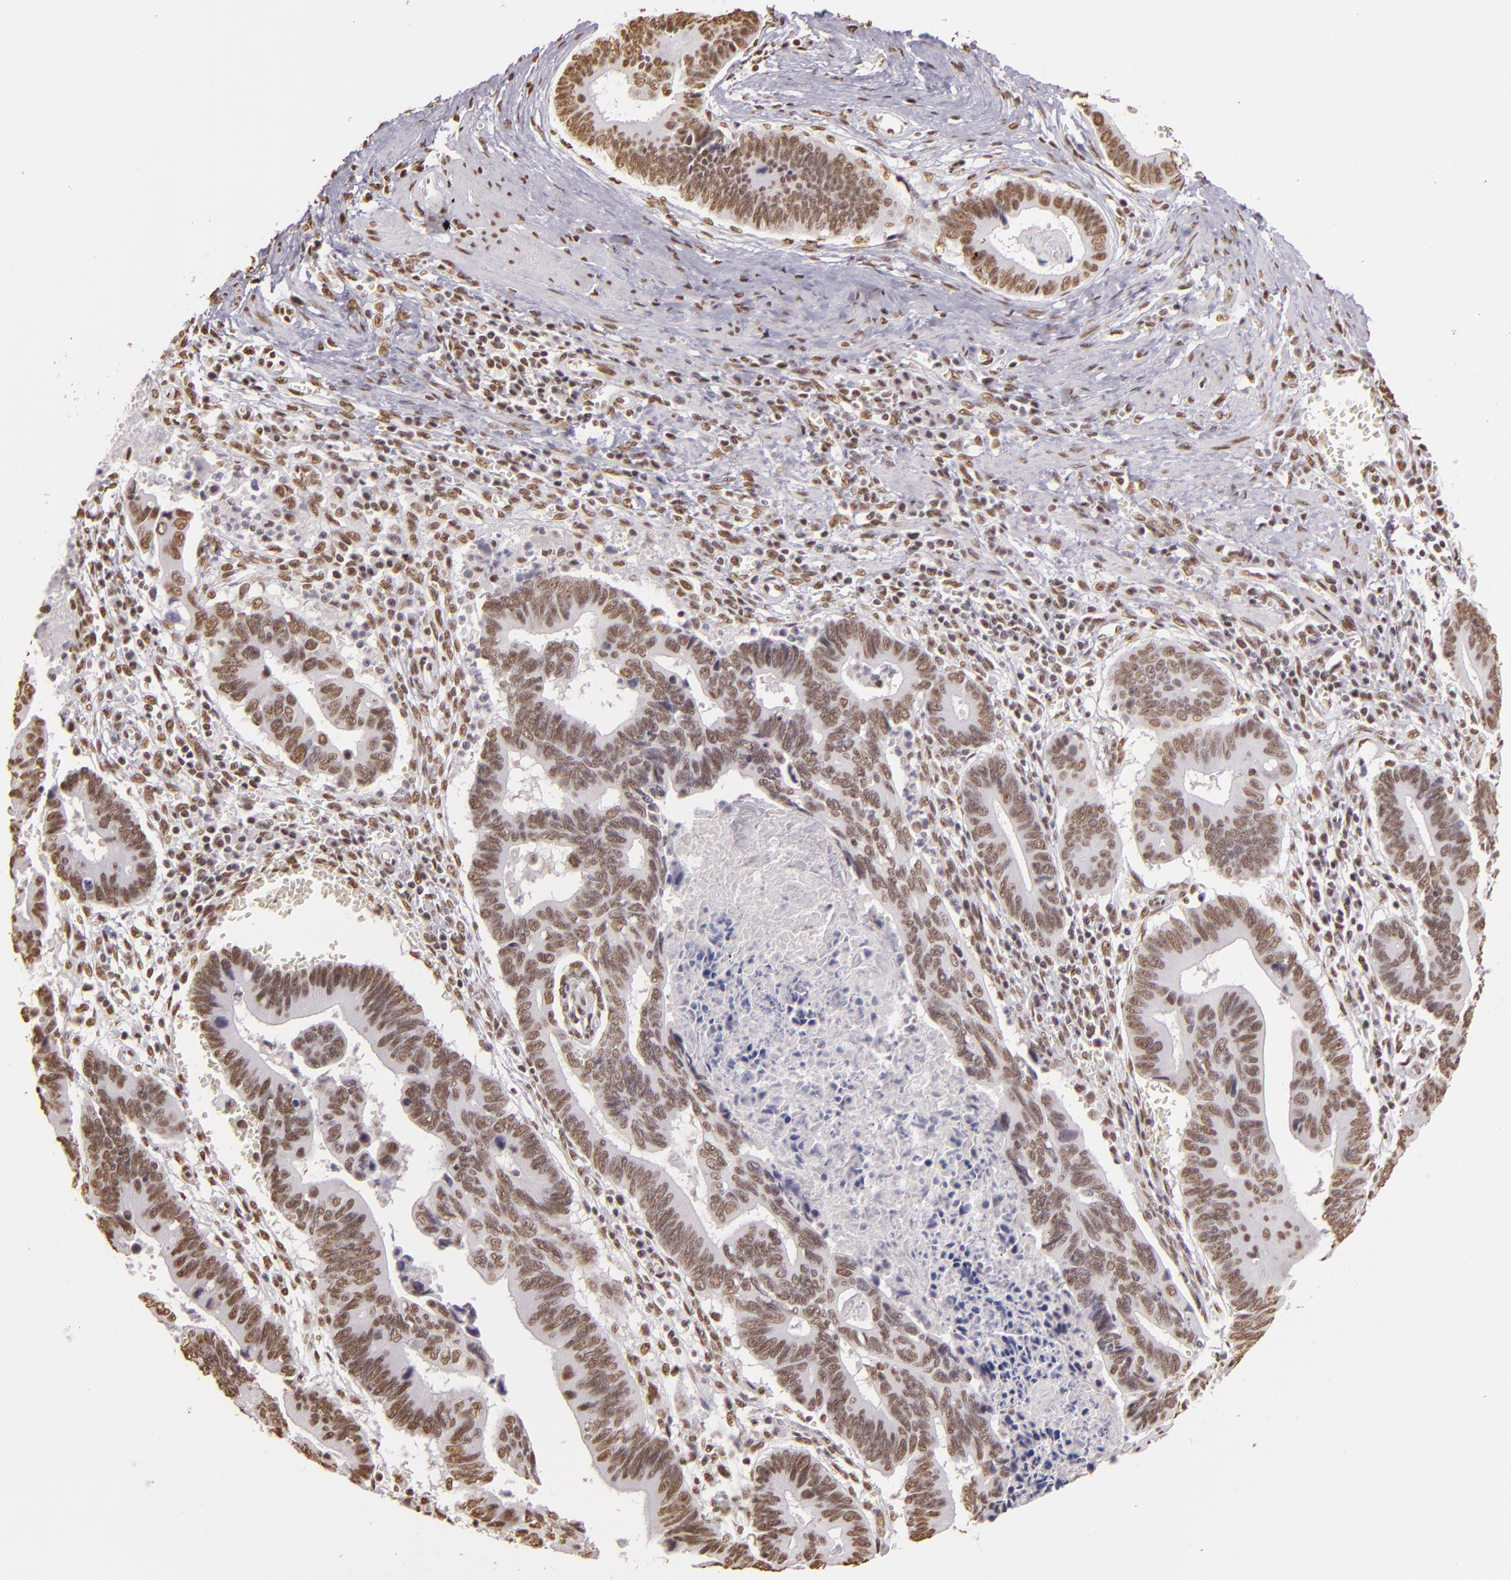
{"staining": {"intensity": "weak", "quantity": ">75%", "location": "nuclear"}, "tissue": "pancreatic cancer", "cell_type": "Tumor cells", "image_type": "cancer", "snomed": [{"axis": "morphology", "description": "Adenocarcinoma, NOS"}, {"axis": "topography", "description": "Pancreas"}], "caption": "Pancreatic cancer (adenocarcinoma) stained for a protein reveals weak nuclear positivity in tumor cells. (Stains: DAB (3,3'-diaminobenzidine) in brown, nuclei in blue, Microscopy: brightfield microscopy at high magnification).", "gene": "PAPOLA", "patient": {"sex": "female", "age": 70}}